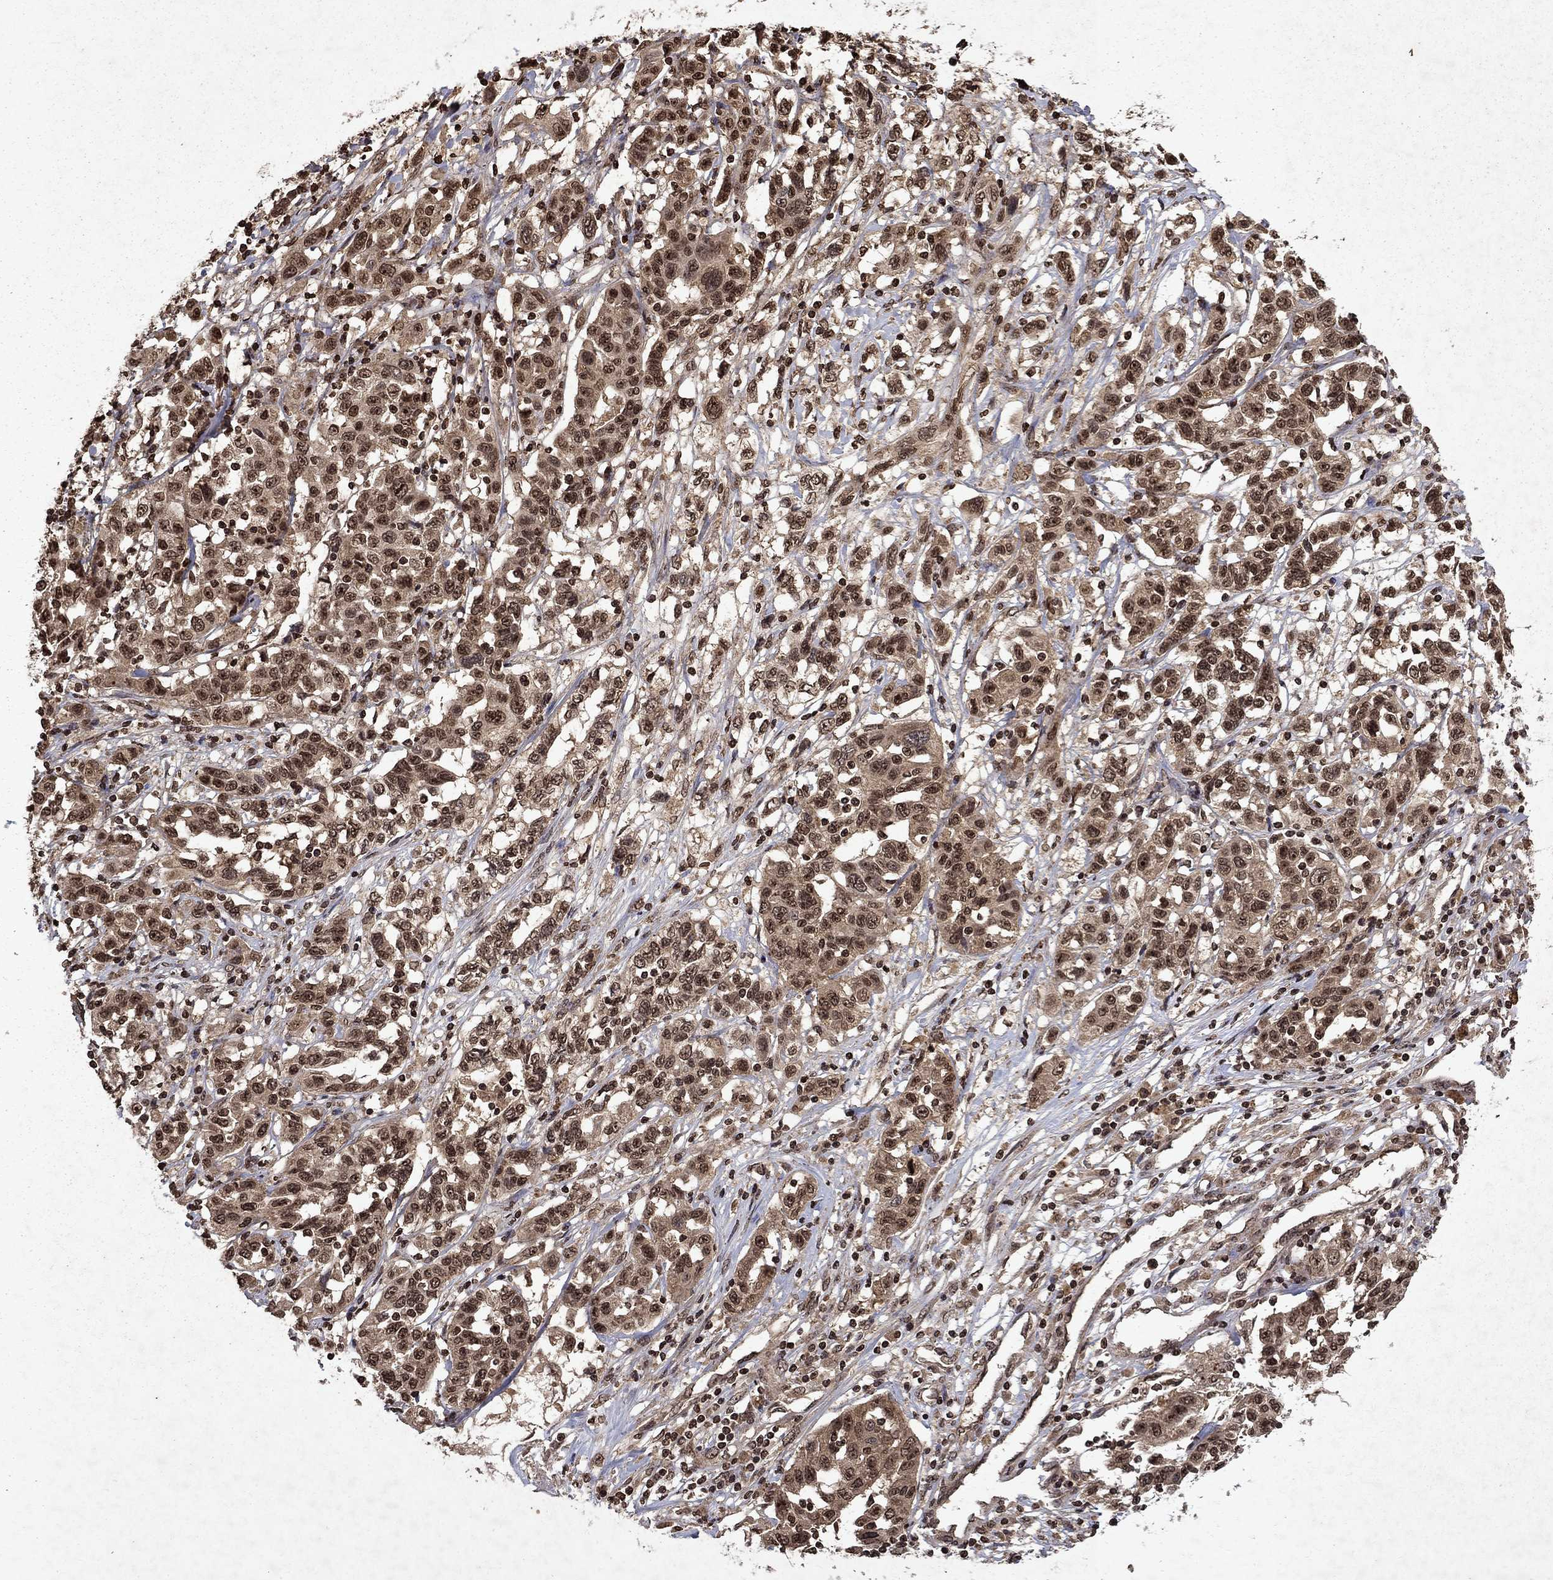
{"staining": {"intensity": "moderate", "quantity": ">75%", "location": "cytoplasmic/membranous,nuclear"}, "tissue": "liver cancer", "cell_type": "Tumor cells", "image_type": "cancer", "snomed": [{"axis": "morphology", "description": "Adenocarcinoma, NOS"}, {"axis": "morphology", "description": "Cholangiocarcinoma"}, {"axis": "topography", "description": "Liver"}], "caption": "Immunohistochemical staining of human adenocarcinoma (liver) reveals medium levels of moderate cytoplasmic/membranous and nuclear protein positivity in approximately >75% of tumor cells.", "gene": "PIN4", "patient": {"sex": "male", "age": 64}}